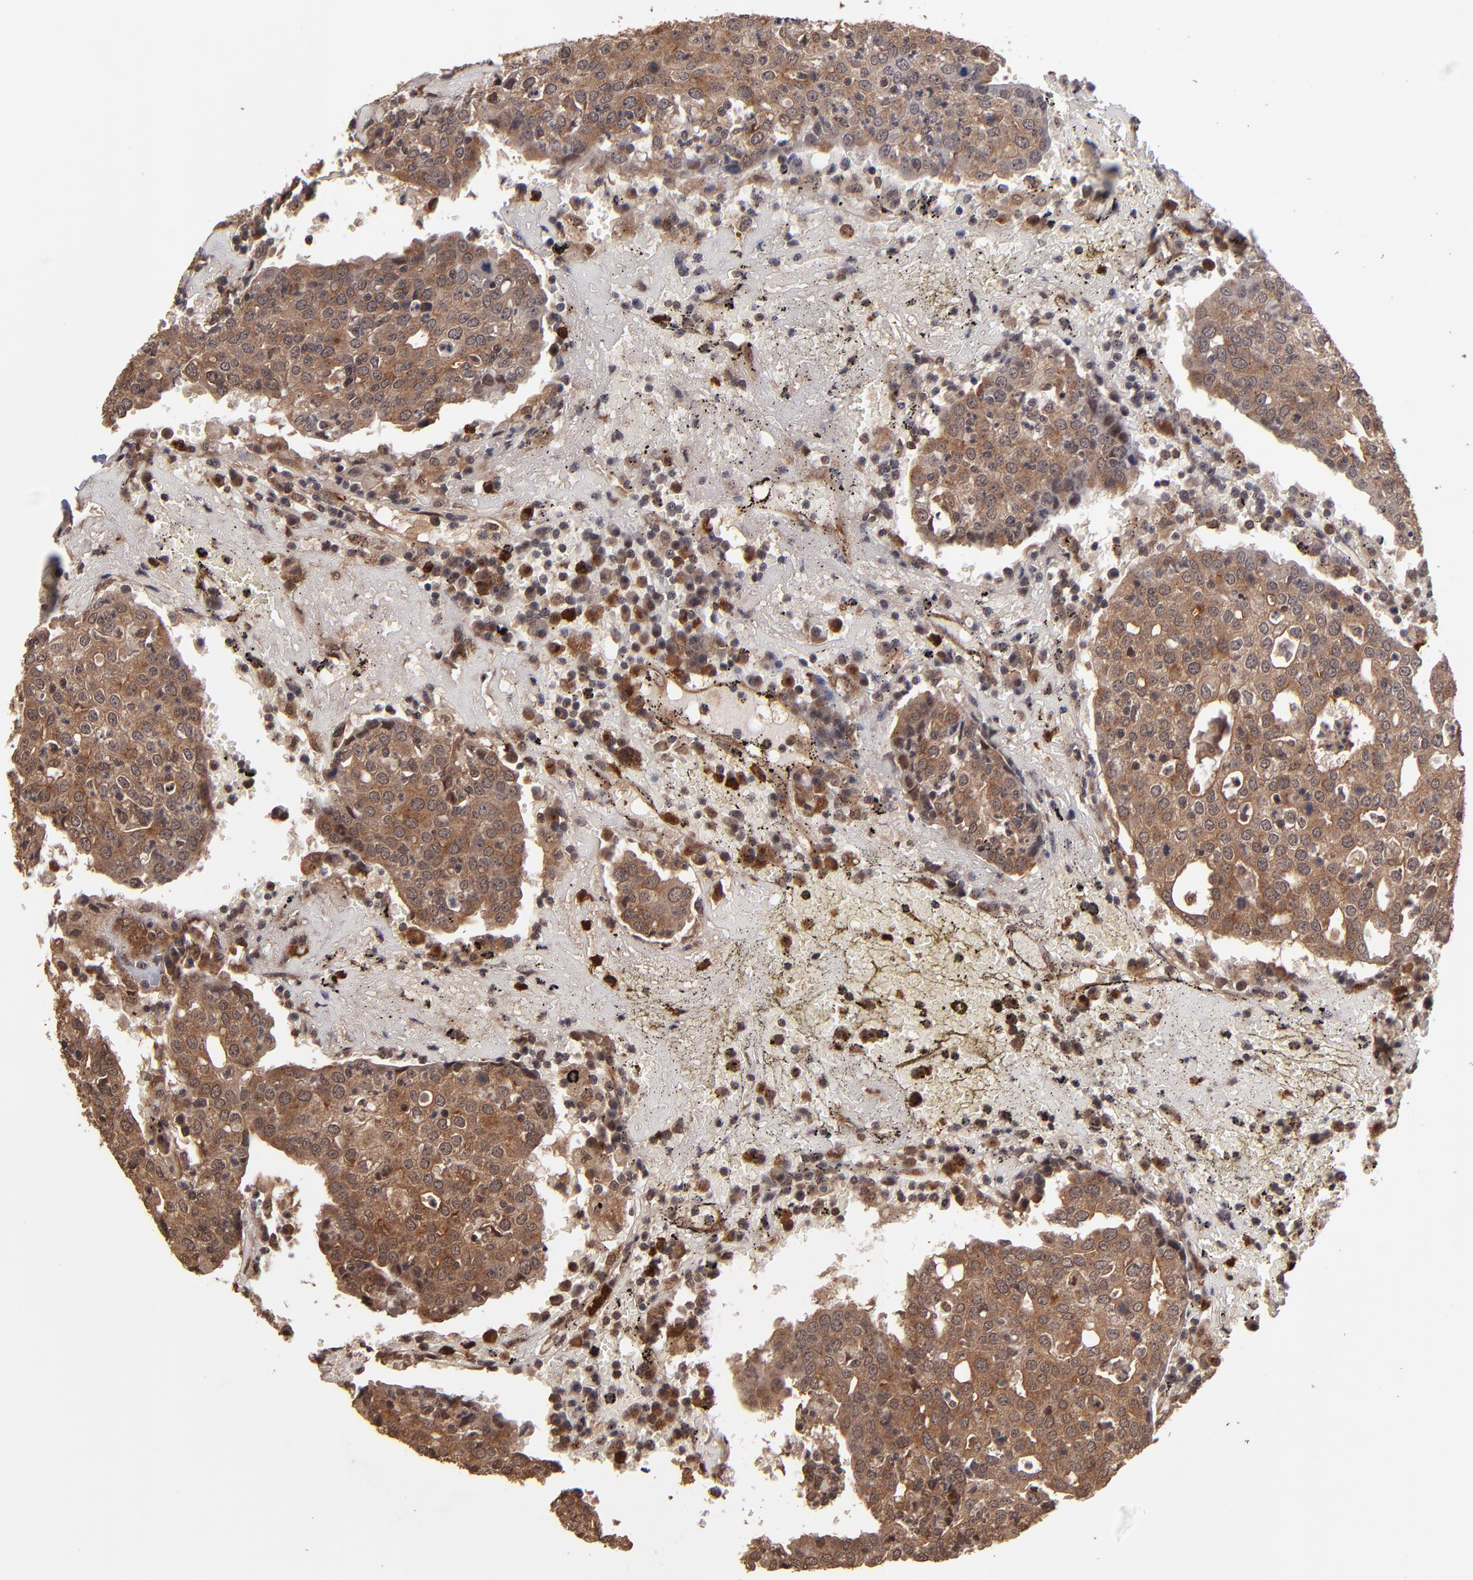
{"staining": {"intensity": "moderate", "quantity": ">75%", "location": "cytoplasmic/membranous"}, "tissue": "head and neck cancer", "cell_type": "Tumor cells", "image_type": "cancer", "snomed": [{"axis": "morphology", "description": "Adenocarcinoma, NOS"}, {"axis": "topography", "description": "Salivary gland"}, {"axis": "topography", "description": "Head-Neck"}], "caption": "Head and neck cancer stained with a brown dye demonstrates moderate cytoplasmic/membranous positive staining in about >75% of tumor cells.", "gene": "NFE2L2", "patient": {"sex": "female", "age": 65}}